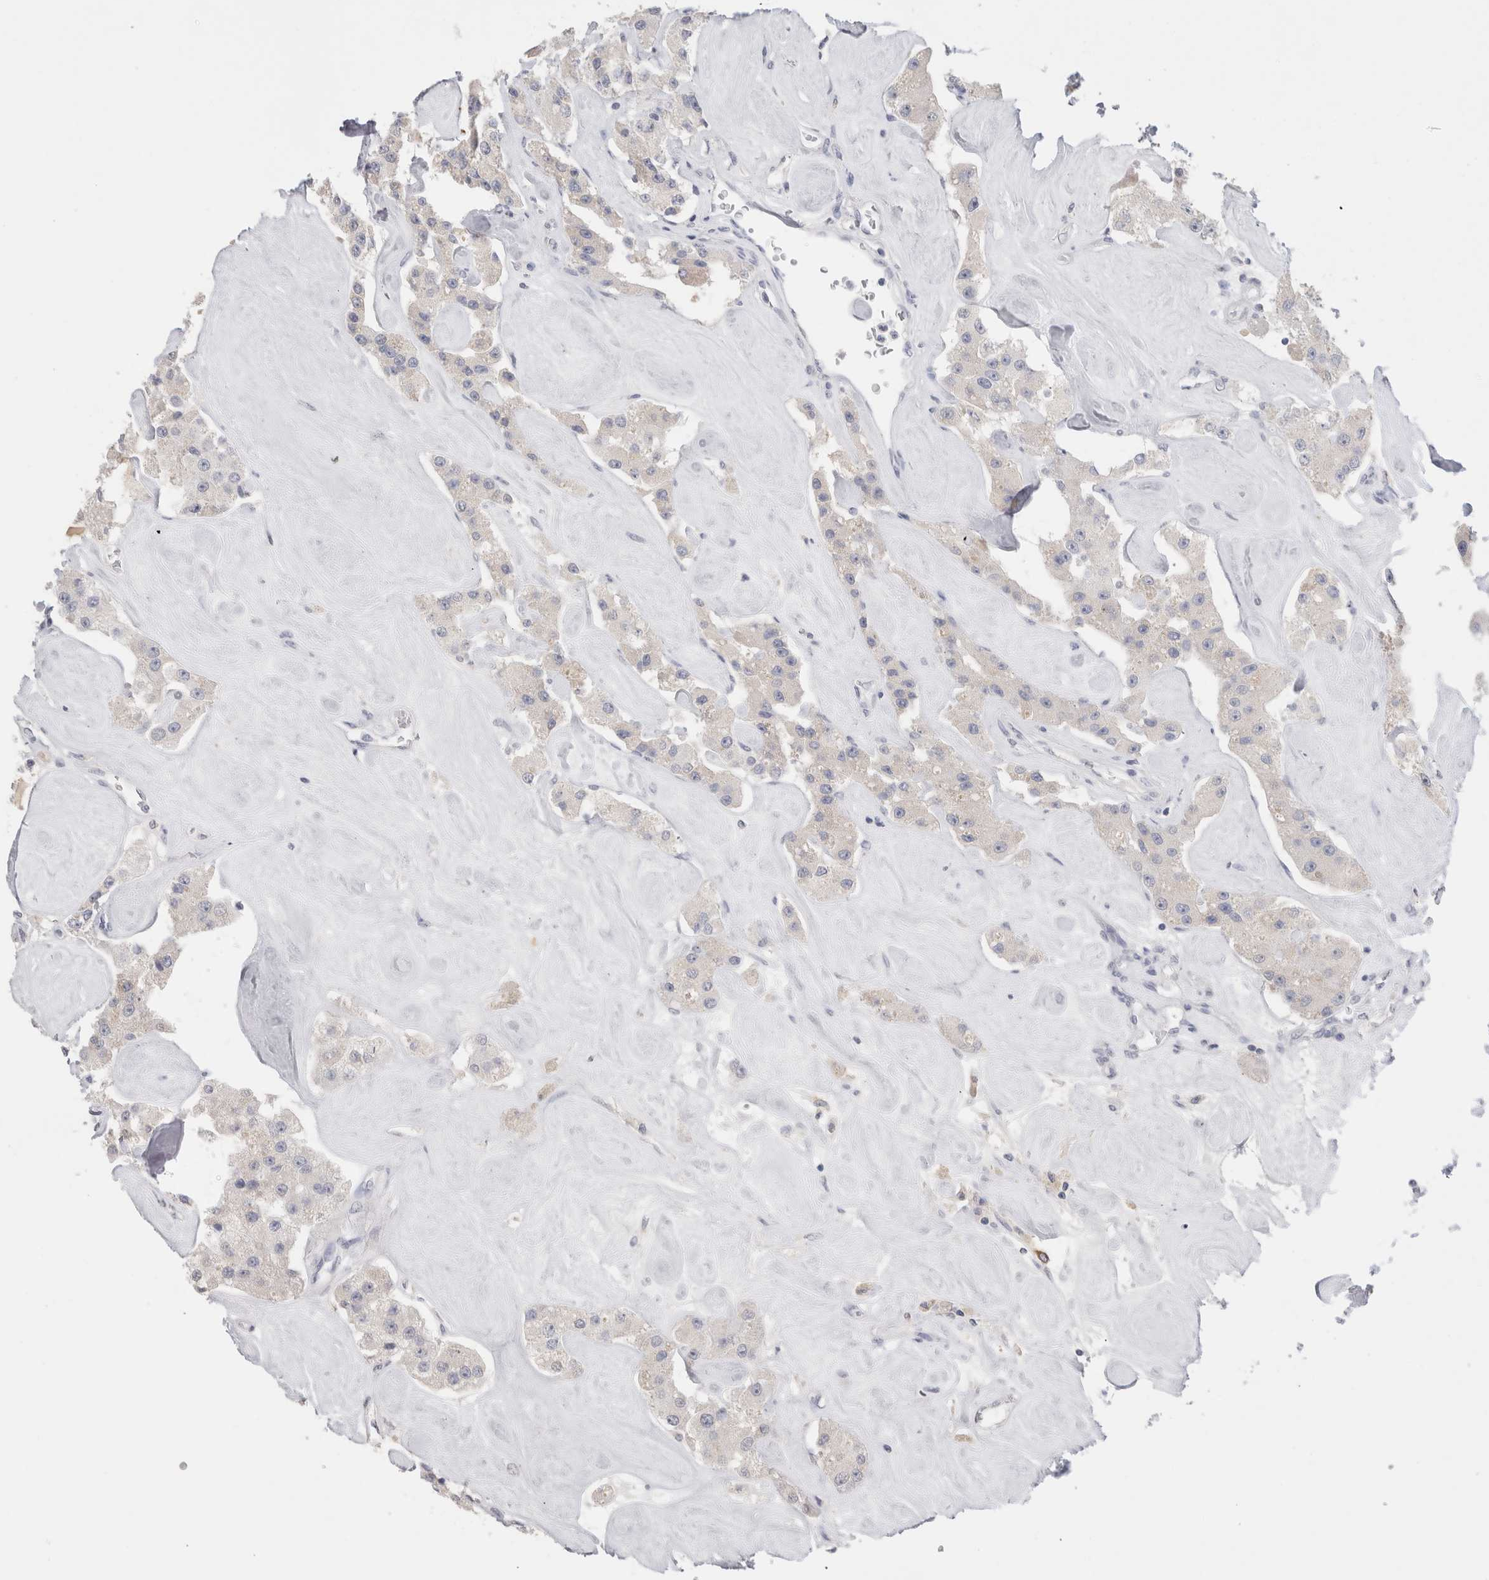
{"staining": {"intensity": "negative", "quantity": "none", "location": "none"}, "tissue": "carcinoid", "cell_type": "Tumor cells", "image_type": "cancer", "snomed": [{"axis": "morphology", "description": "Carcinoid, malignant, NOS"}, {"axis": "topography", "description": "Pancreas"}], "caption": "High magnification brightfield microscopy of carcinoid (malignant) stained with DAB (brown) and counterstained with hematoxylin (blue): tumor cells show no significant staining.", "gene": "LAMP3", "patient": {"sex": "male", "age": 41}}